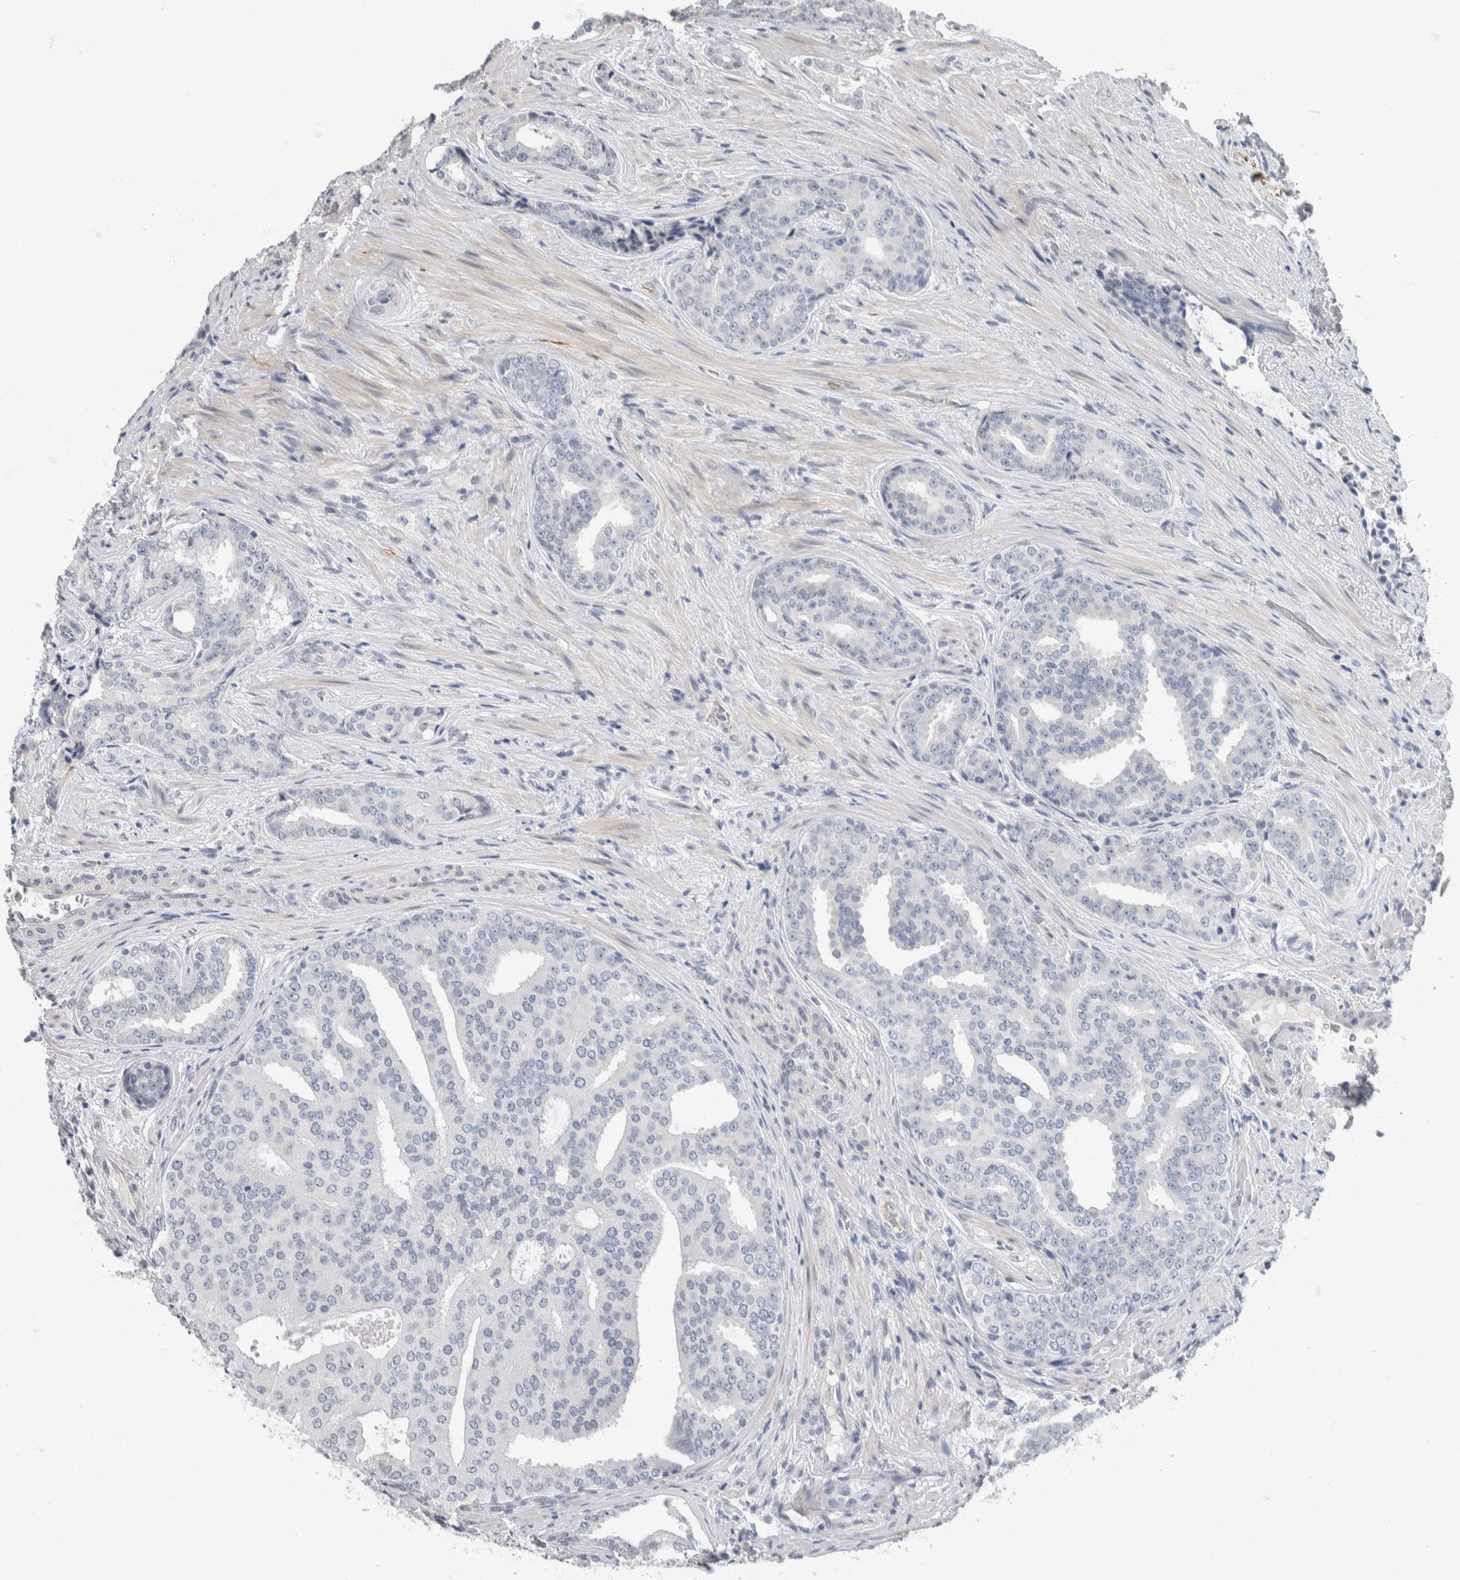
{"staining": {"intensity": "negative", "quantity": "none", "location": "none"}, "tissue": "prostate cancer", "cell_type": "Tumor cells", "image_type": "cancer", "snomed": [{"axis": "morphology", "description": "Adenocarcinoma, High grade"}, {"axis": "topography", "description": "Prostate"}], "caption": "Tumor cells are negative for brown protein staining in adenocarcinoma (high-grade) (prostate).", "gene": "NEFM", "patient": {"sex": "male", "age": 71}}